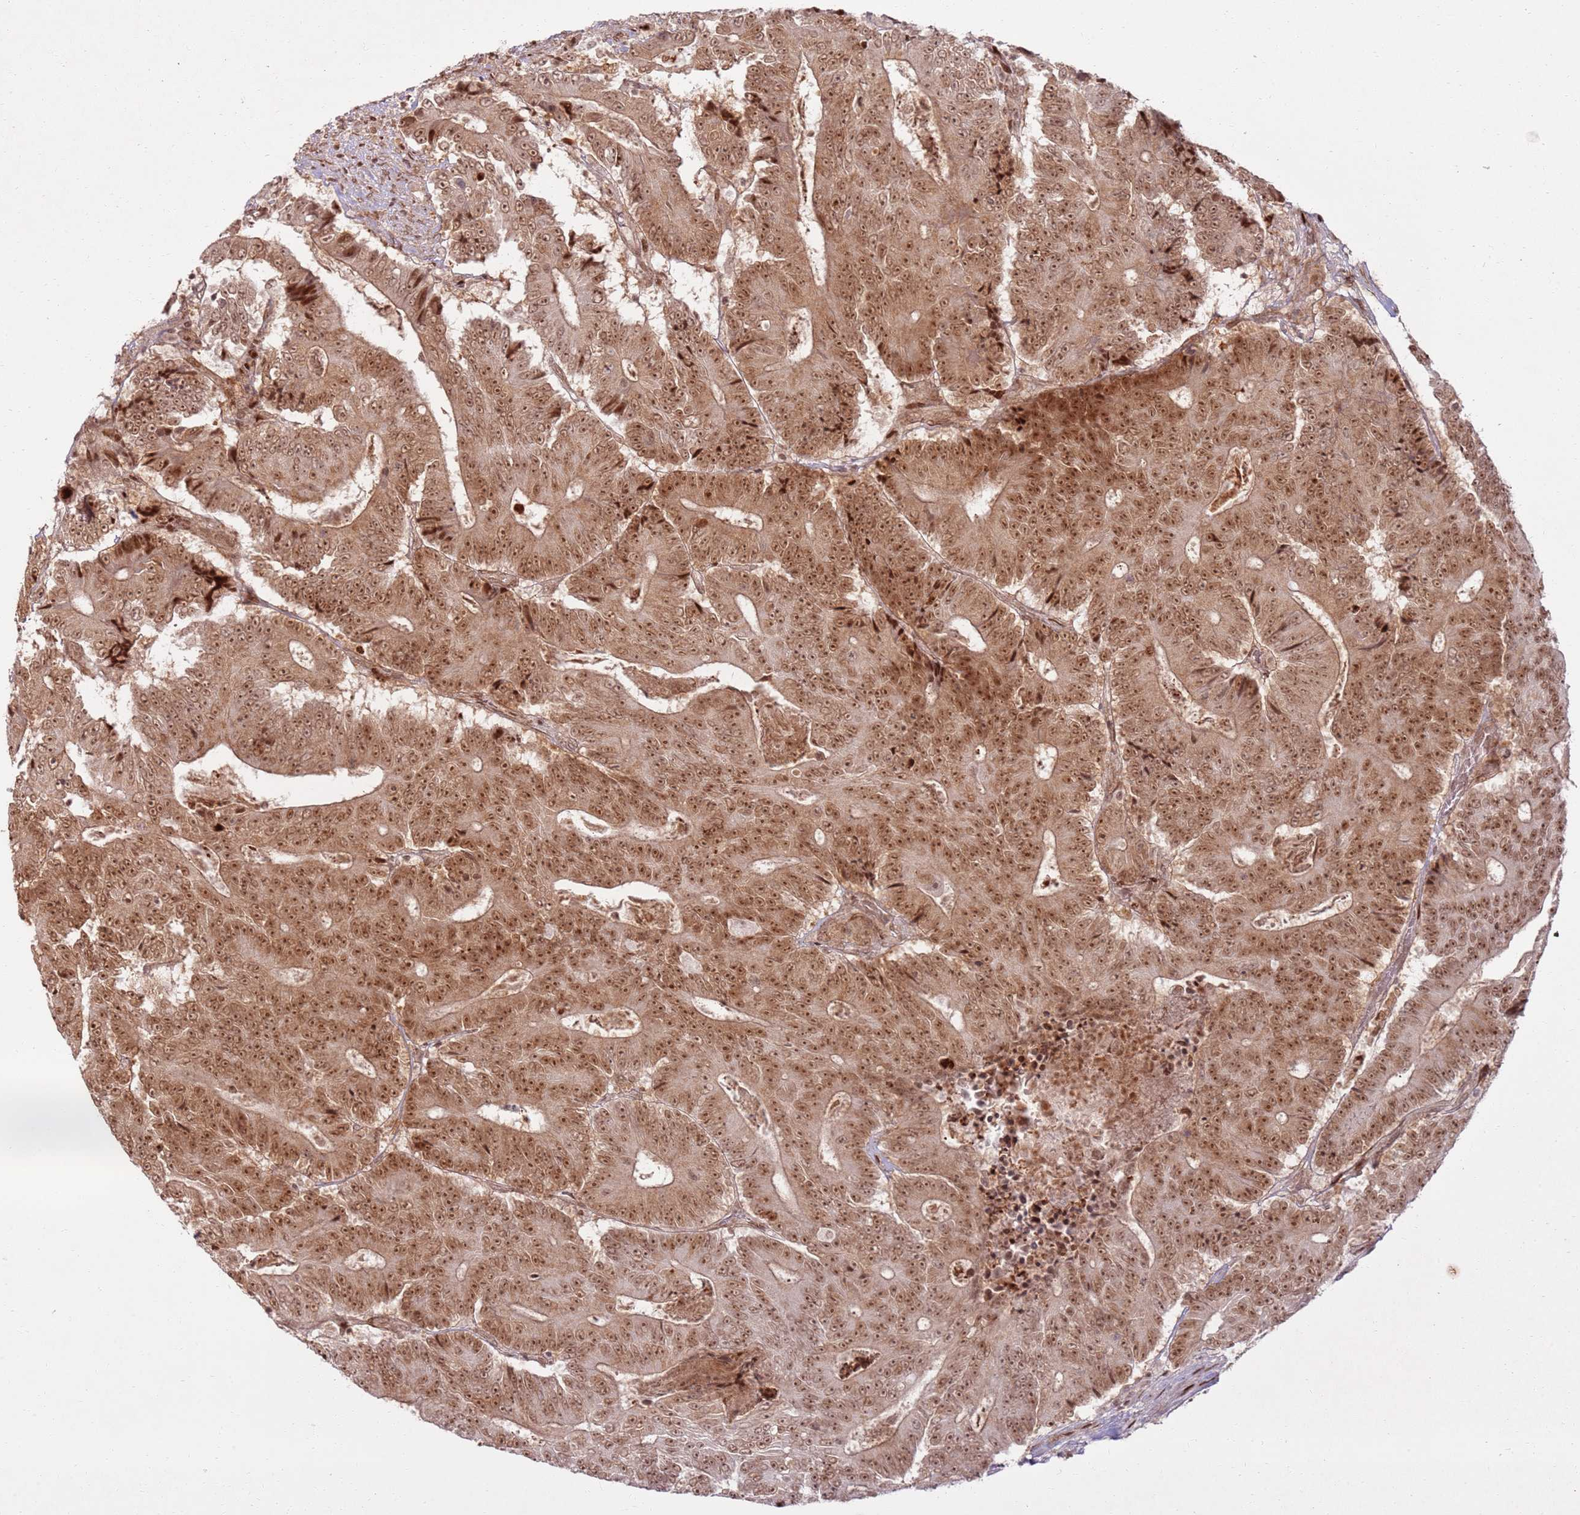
{"staining": {"intensity": "strong", "quantity": ">75%", "location": "cytoplasmic/membranous,nuclear"}, "tissue": "colorectal cancer", "cell_type": "Tumor cells", "image_type": "cancer", "snomed": [{"axis": "morphology", "description": "Adenocarcinoma, NOS"}, {"axis": "topography", "description": "Colon"}], "caption": "An immunohistochemistry photomicrograph of neoplastic tissue is shown. Protein staining in brown shows strong cytoplasmic/membranous and nuclear positivity in colorectal adenocarcinoma within tumor cells.", "gene": "KLHL36", "patient": {"sex": "male", "age": 83}}